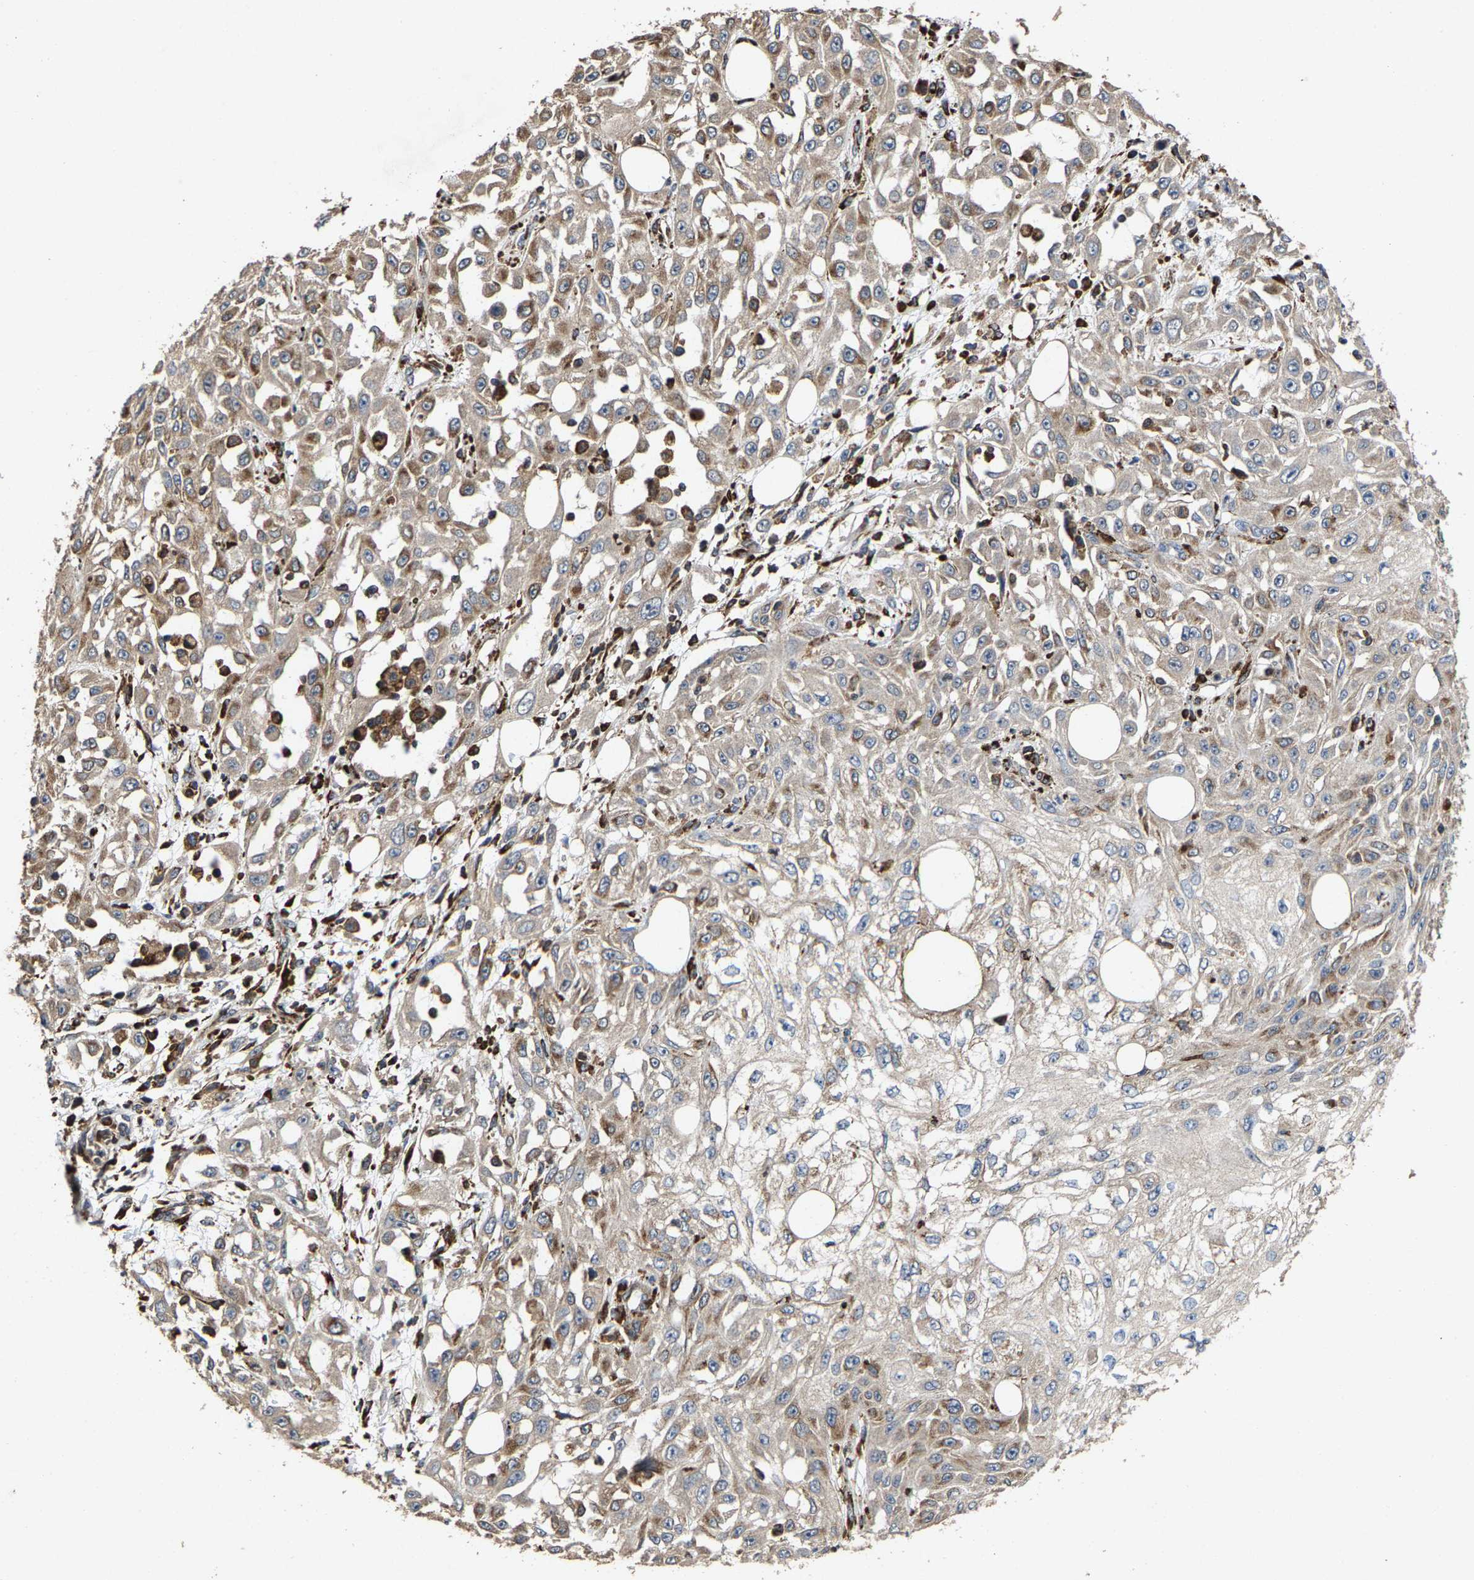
{"staining": {"intensity": "weak", "quantity": "<25%", "location": "cytoplasmic/membranous"}, "tissue": "skin cancer", "cell_type": "Tumor cells", "image_type": "cancer", "snomed": [{"axis": "morphology", "description": "Squamous cell carcinoma, NOS"}, {"axis": "morphology", "description": "Squamous cell carcinoma, metastatic, NOS"}, {"axis": "topography", "description": "Skin"}, {"axis": "topography", "description": "Lymph node"}], "caption": "Immunohistochemical staining of skin cancer exhibits no significant positivity in tumor cells.", "gene": "FGD3", "patient": {"sex": "male", "age": 75}}